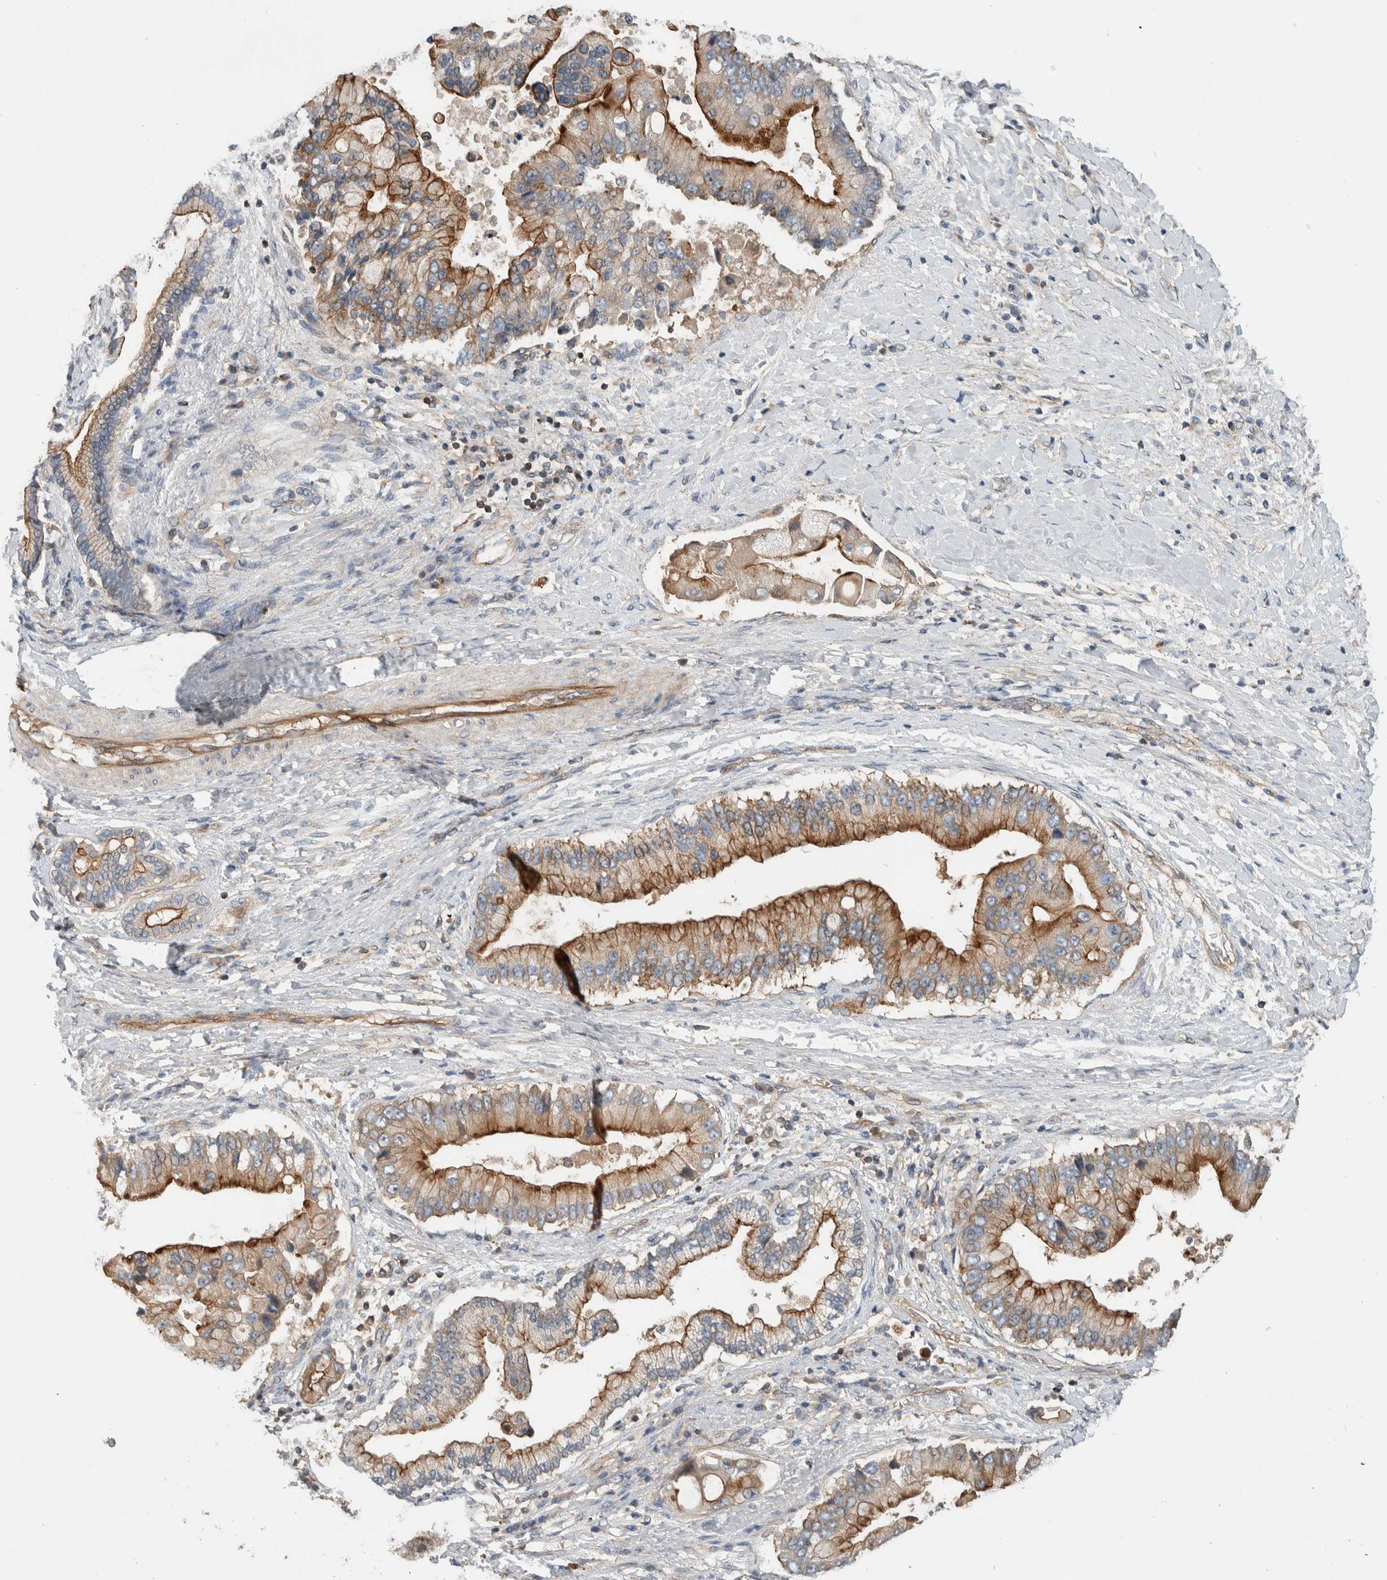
{"staining": {"intensity": "moderate", "quantity": ">75%", "location": "cytoplasmic/membranous"}, "tissue": "liver cancer", "cell_type": "Tumor cells", "image_type": "cancer", "snomed": [{"axis": "morphology", "description": "Cholangiocarcinoma"}, {"axis": "topography", "description": "Liver"}], "caption": "Liver cancer stained with immunohistochemistry demonstrates moderate cytoplasmic/membranous staining in about >75% of tumor cells.", "gene": "MPRIP", "patient": {"sex": "male", "age": 50}}